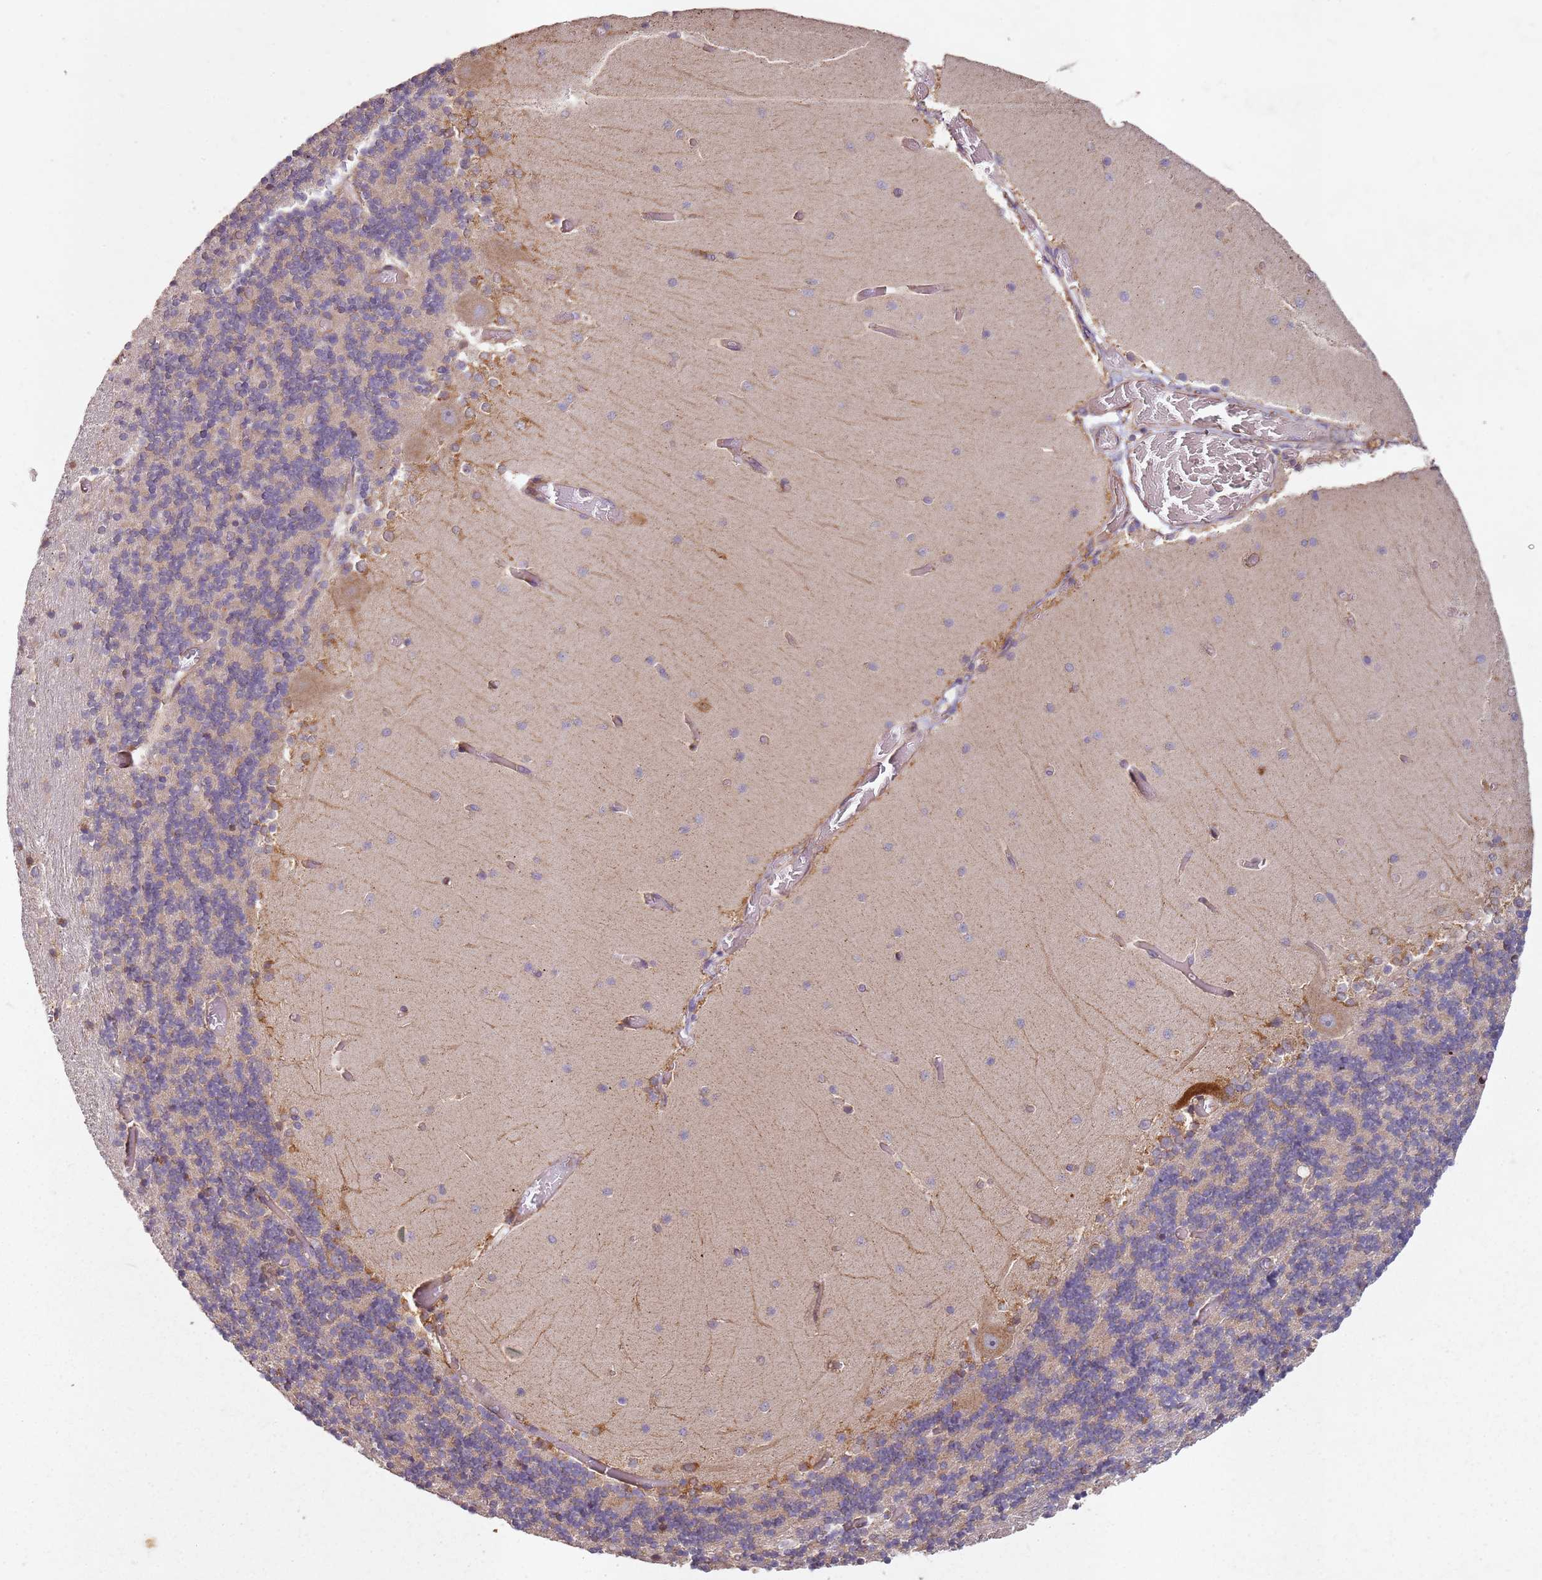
{"staining": {"intensity": "weak", "quantity": "<25%", "location": "cytoplasmic/membranous"}, "tissue": "cerebellum", "cell_type": "Cells in granular layer", "image_type": "normal", "snomed": [{"axis": "morphology", "description": "Normal tissue, NOS"}, {"axis": "topography", "description": "Cerebellum"}], "caption": "A photomicrograph of human cerebellum is negative for staining in cells in granular layer.", "gene": "ARFRP1", "patient": {"sex": "female", "age": 28}}